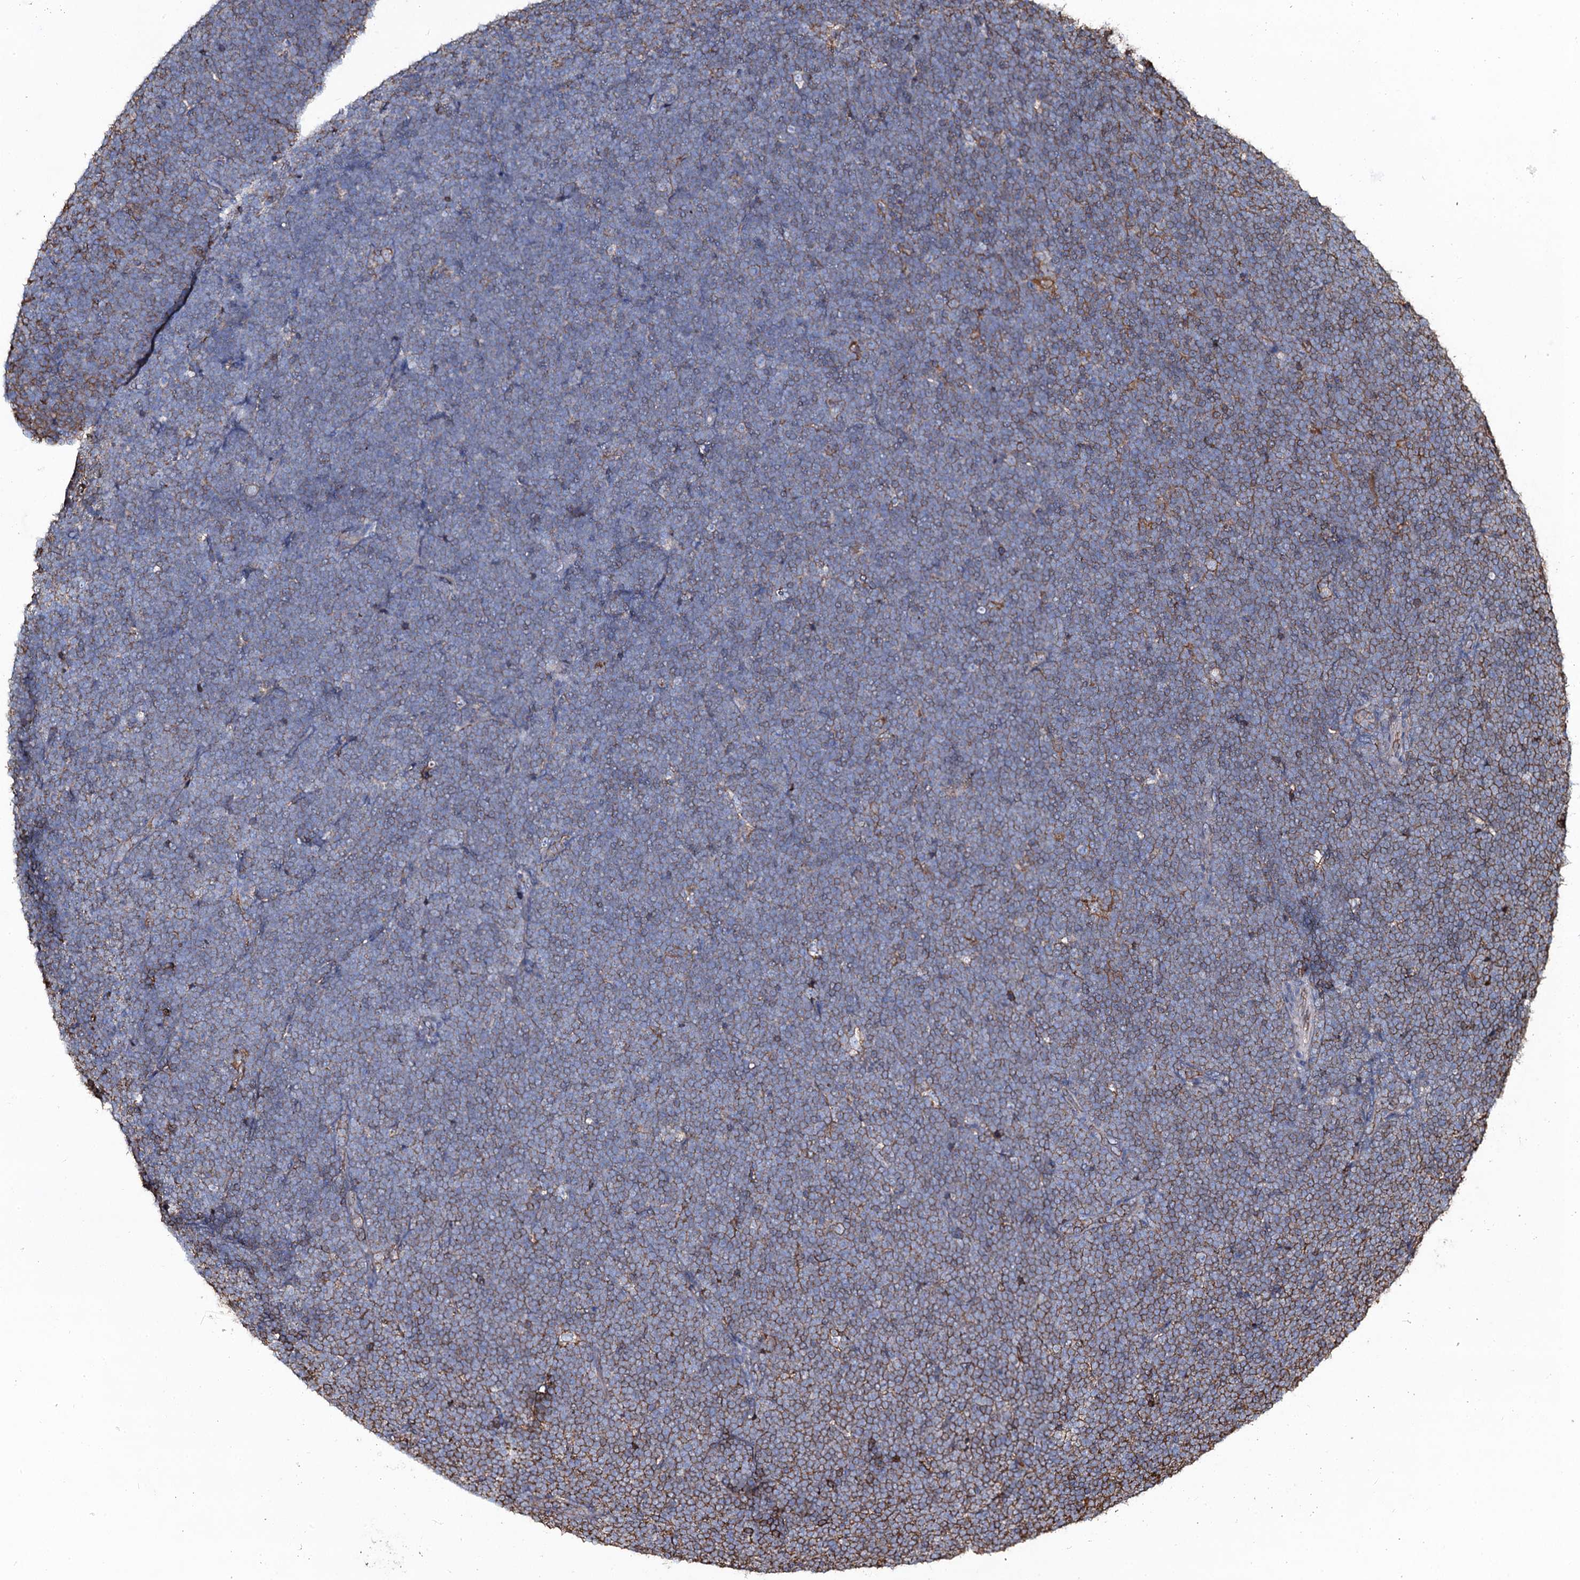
{"staining": {"intensity": "moderate", "quantity": "25%-75%", "location": "cytoplasmic/membranous"}, "tissue": "lymphoma", "cell_type": "Tumor cells", "image_type": "cancer", "snomed": [{"axis": "morphology", "description": "Malignant lymphoma, non-Hodgkin's type, High grade"}, {"axis": "topography", "description": "Lymph node"}], "caption": "A brown stain highlights moderate cytoplasmic/membranous expression of a protein in human high-grade malignant lymphoma, non-Hodgkin's type tumor cells. Immunohistochemistry (ihc) stains the protein in brown and the nuclei are stained blue.", "gene": "EDN1", "patient": {"sex": "male", "age": 13}}